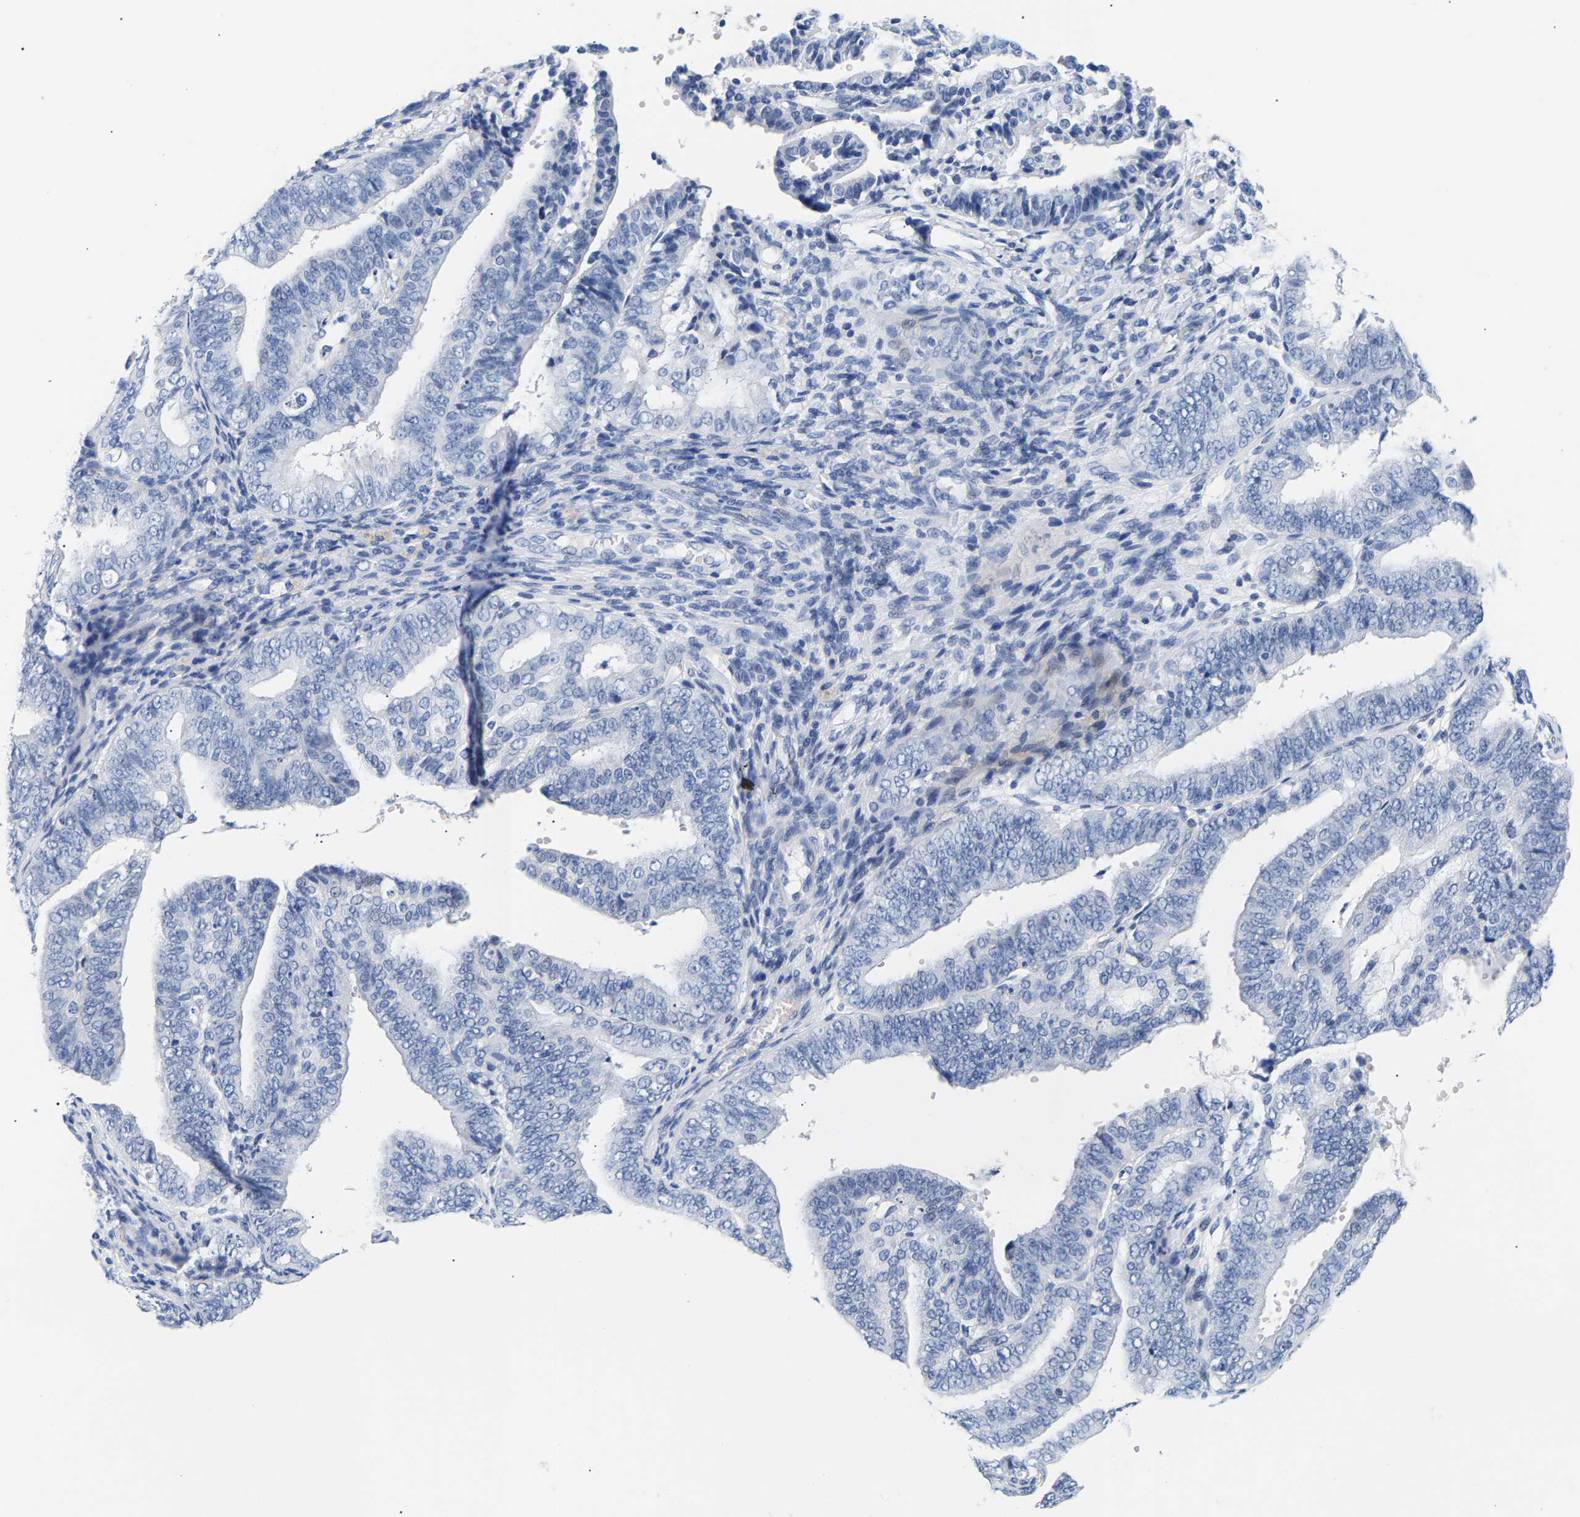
{"staining": {"intensity": "negative", "quantity": "none", "location": "none"}, "tissue": "endometrial cancer", "cell_type": "Tumor cells", "image_type": "cancer", "snomed": [{"axis": "morphology", "description": "Adenocarcinoma, NOS"}, {"axis": "topography", "description": "Endometrium"}], "caption": "Immunohistochemistry (IHC) micrograph of human endometrial cancer (adenocarcinoma) stained for a protein (brown), which shows no positivity in tumor cells.", "gene": "SPINK2", "patient": {"sex": "female", "age": 63}}